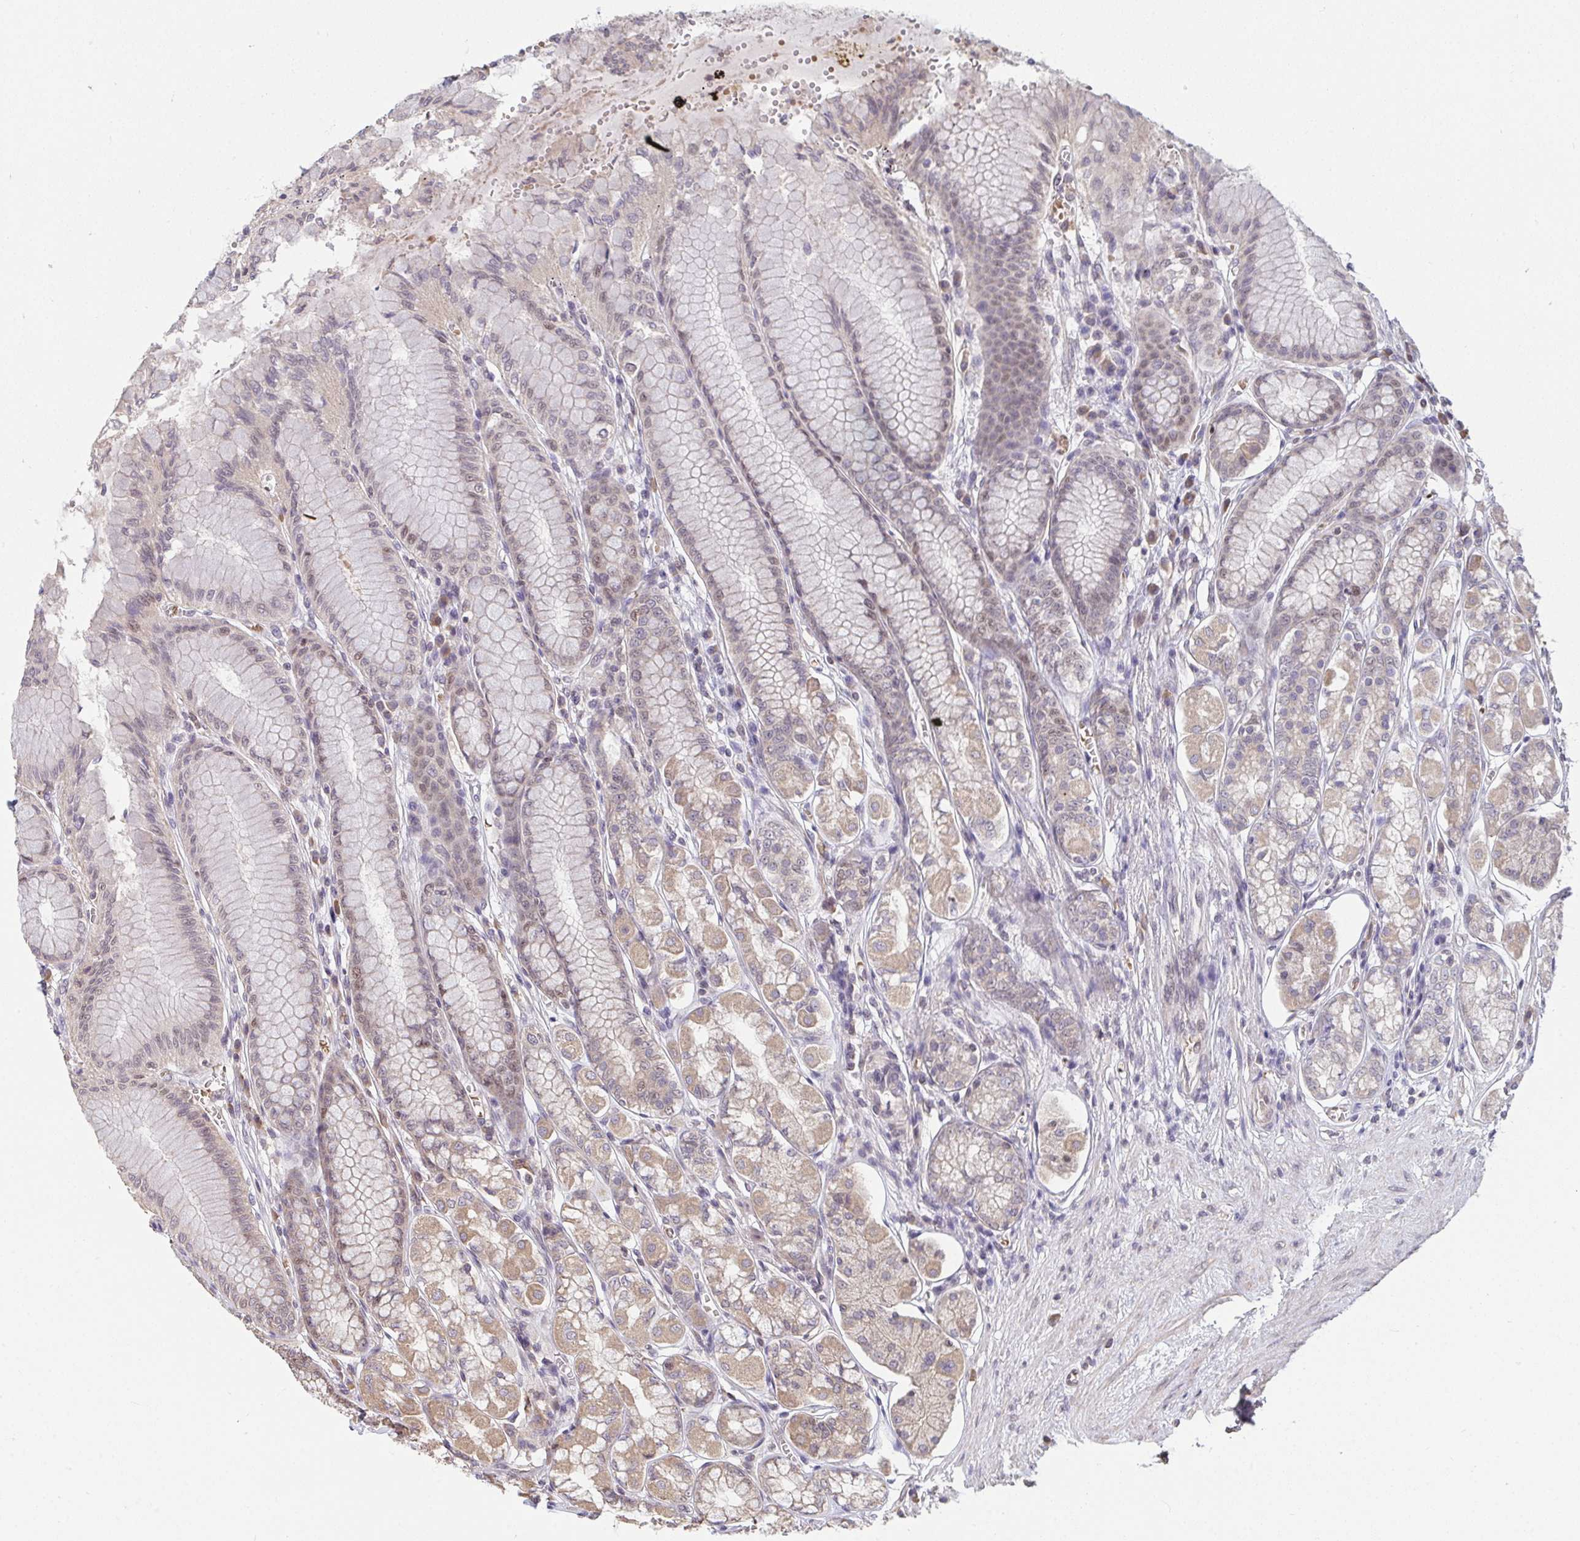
{"staining": {"intensity": "moderate", "quantity": ">75%", "location": "cytoplasmic/membranous,nuclear"}, "tissue": "stomach", "cell_type": "Glandular cells", "image_type": "normal", "snomed": [{"axis": "morphology", "description": "Normal tissue, NOS"}, {"axis": "topography", "description": "Stomach"}, {"axis": "topography", "description": "Stomach, lower"}], "caption": "This micrograph reveals immunohistochemistry staining of normal human stomach, with medium moderate cytoplasmic/membranous,nuclear staining in about >75% of glandular cells.", "gene": "SAP30", "patient": {"sex": "male", "age": 76}}